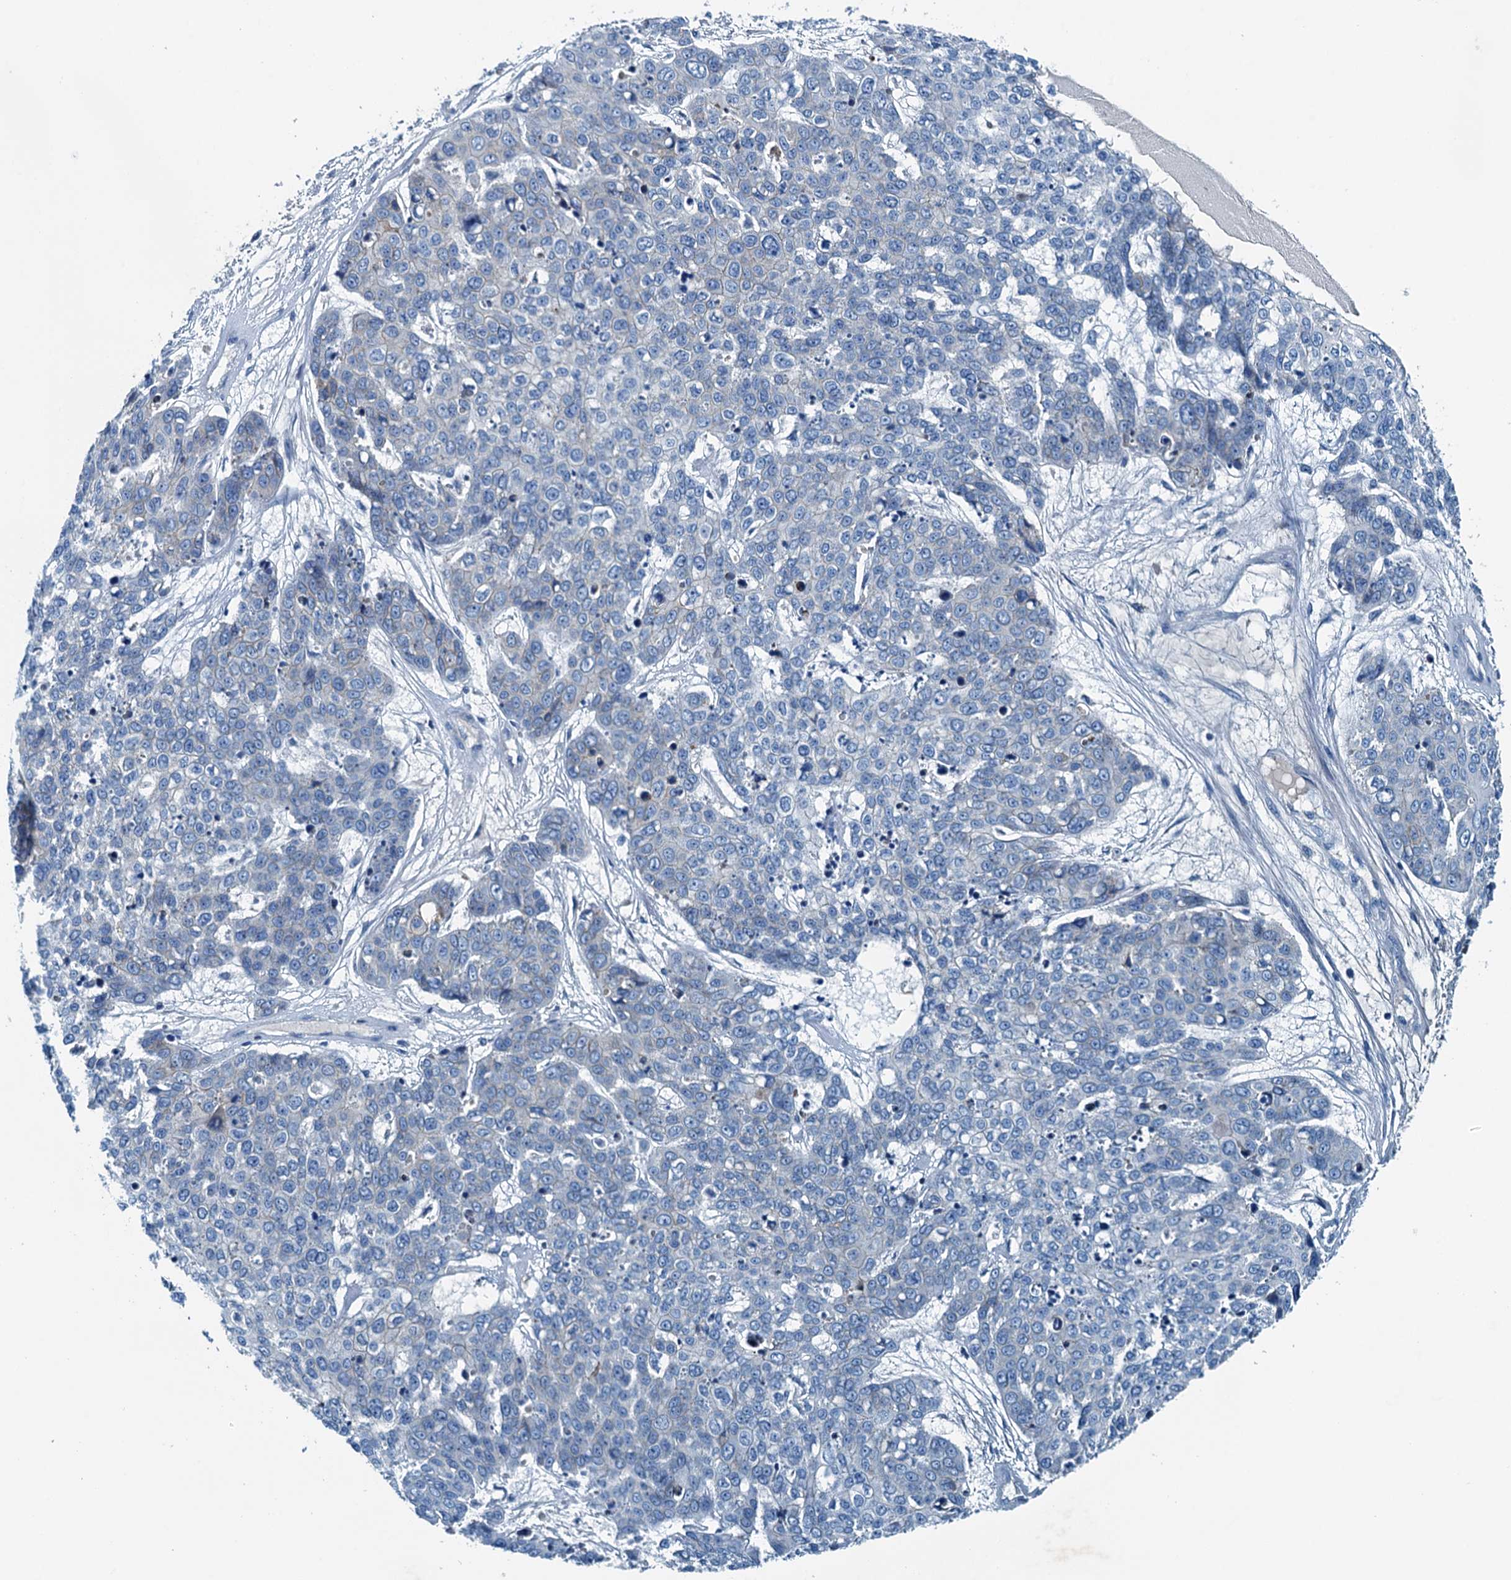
{"staining": {"intensity": "negative", "quantity": "none", "location": "none"}, "tissue": "skin cancer", "cell_type": "Tumor cells", "image_type": "cancer", "snomed": [{"axis": "morphology", "description": "Squamous cell carcinoma, NOS"}, {"axis": "topography", "description": "Skin"}], "caption": "Micrograph shows no significant protein expression in tumor cells of skin squamous cell carcinoma.", "gene": "RAB3IL1", "patient": {"sex": "male", "age": 71}}